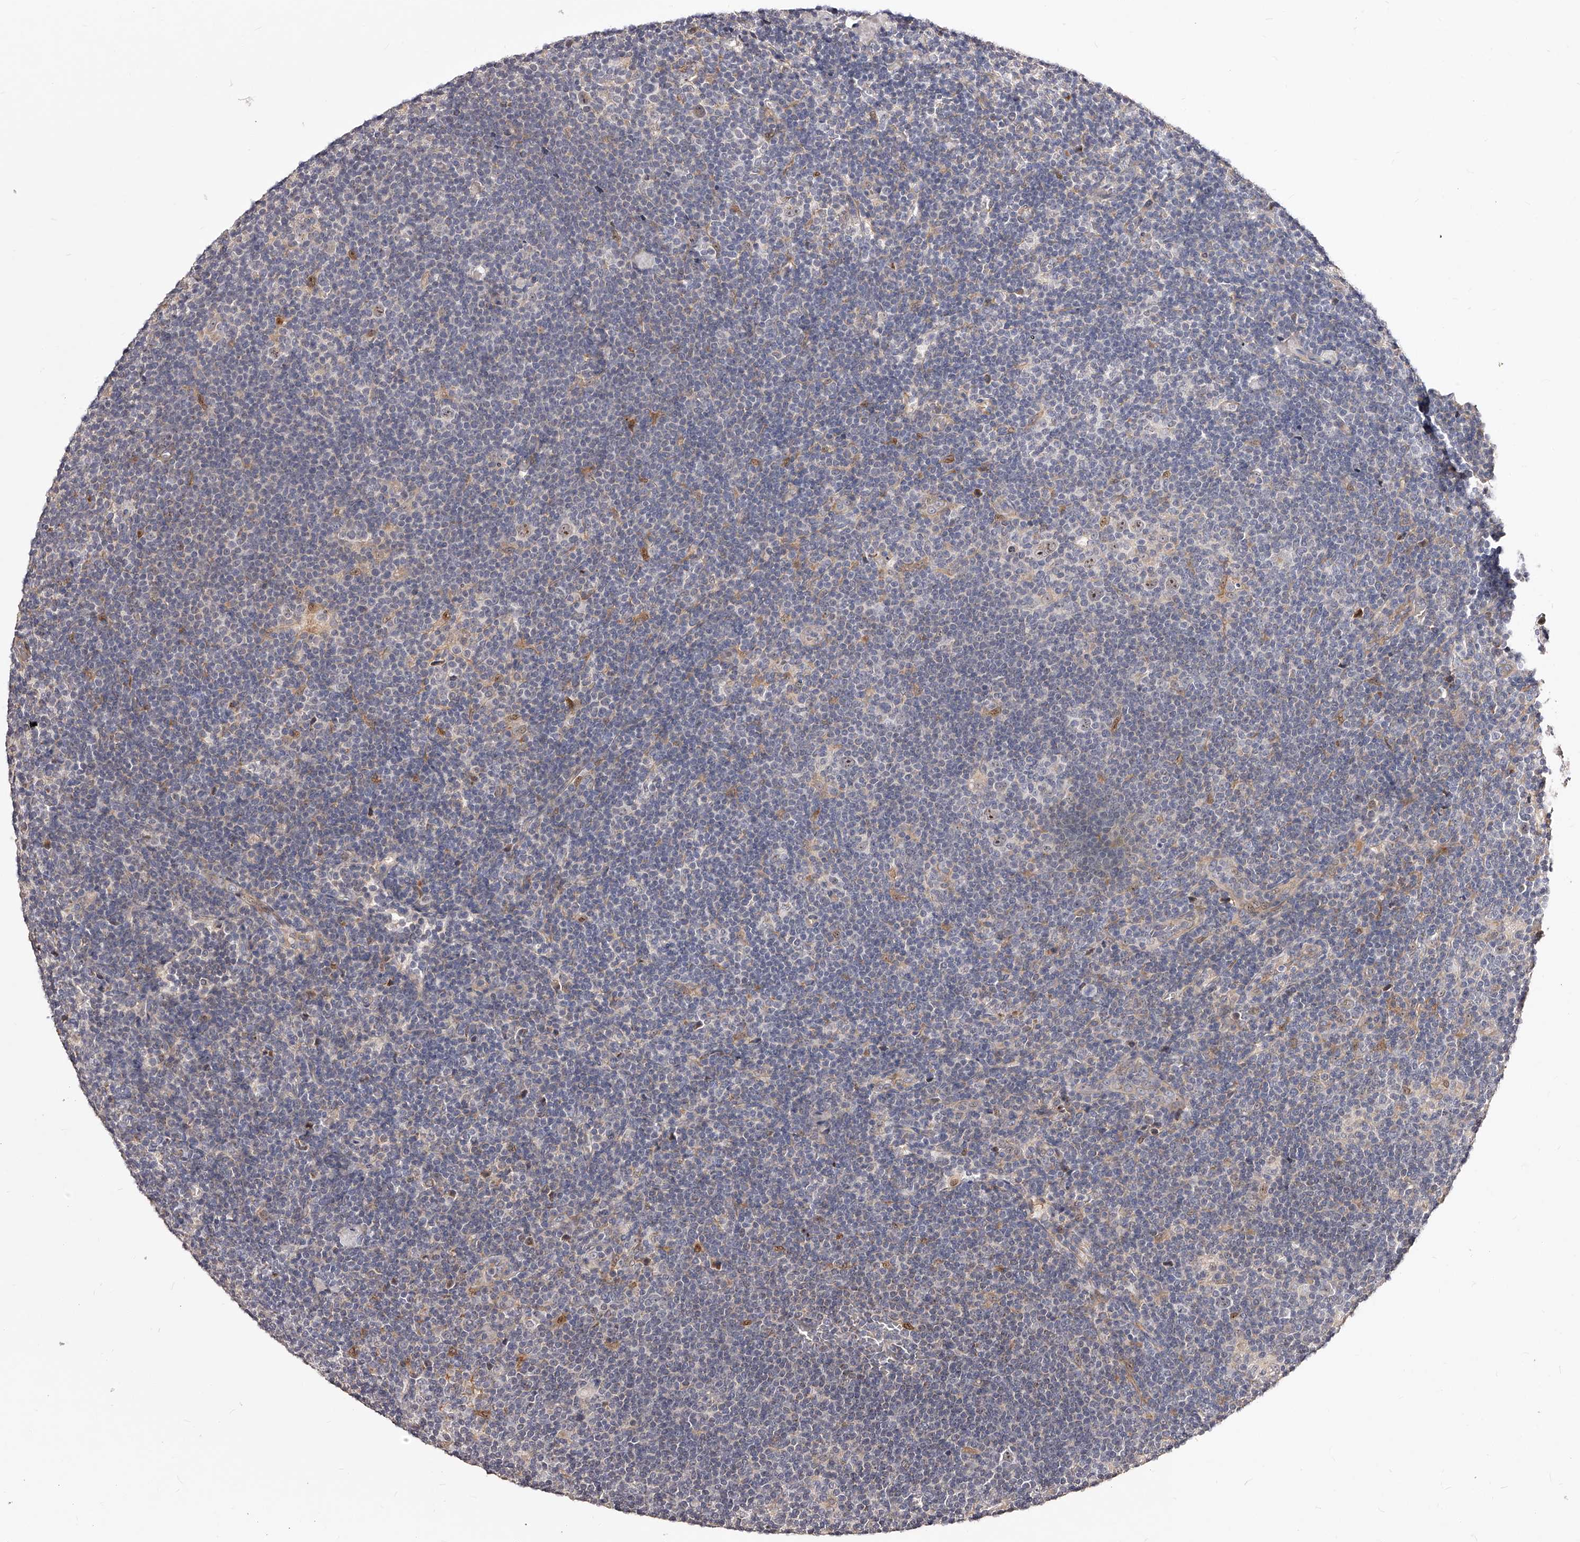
{"staining": {"intensity": "moderate", "quantity": ">75%", "location": "nuclear"}, "tissue": "lymphoma", "cell_type": "Tumor cells", "image_type": "cancer", "snomed": [{"axis": "morphology", "description": "Hodgkin's disease, NOS"}, {"axis": "topography", "description": "Lymph node"}], "caption": "Lymphoma stained with a protein marker shows moderate staining in tumor cells.", "gene": "ZNF502", "patient": {"sex": "female", "age": 57}}